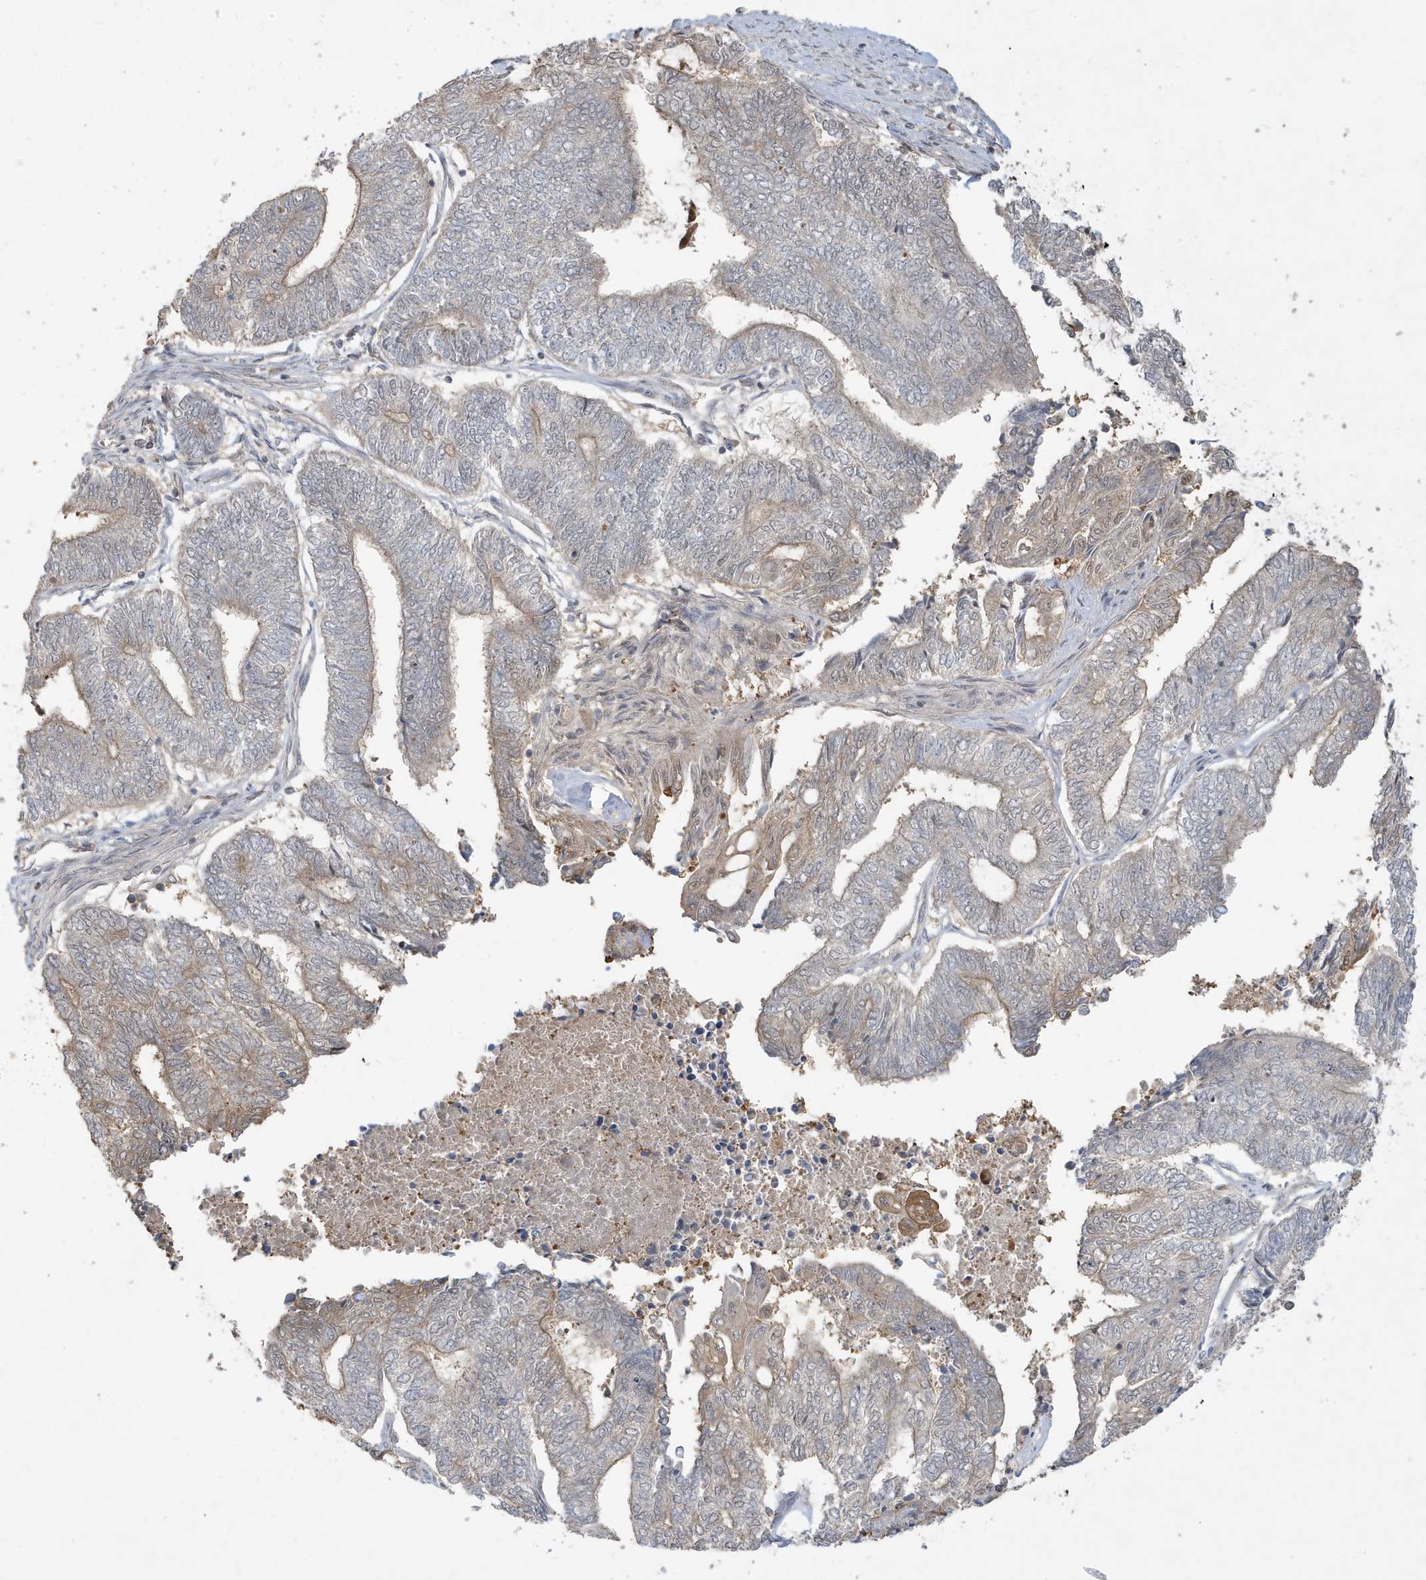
{"staining": {"intensity": "weak", "quantity": "25%-75%", "location": "cytoplasmic/membranous"}, "tissue": "endometrial cancer", "cell_type": "Tumor cells", "image_type": "cancer", "snomed": [{"axis": "morphology", "description": "Adenocarcinoma, NOS"}, {"axis": "topography", "description": "Uterus"}, {"axis": "topography", "description": "Endometrium"}], "caption": "Brown immunohistochemical staining in endometrial cancer displays weak cytoplasmic/membranous staining in about 25%-75% of tumor cells.", "gene": "PRRT3", "patient": {"sex": "female", "age": 70}}